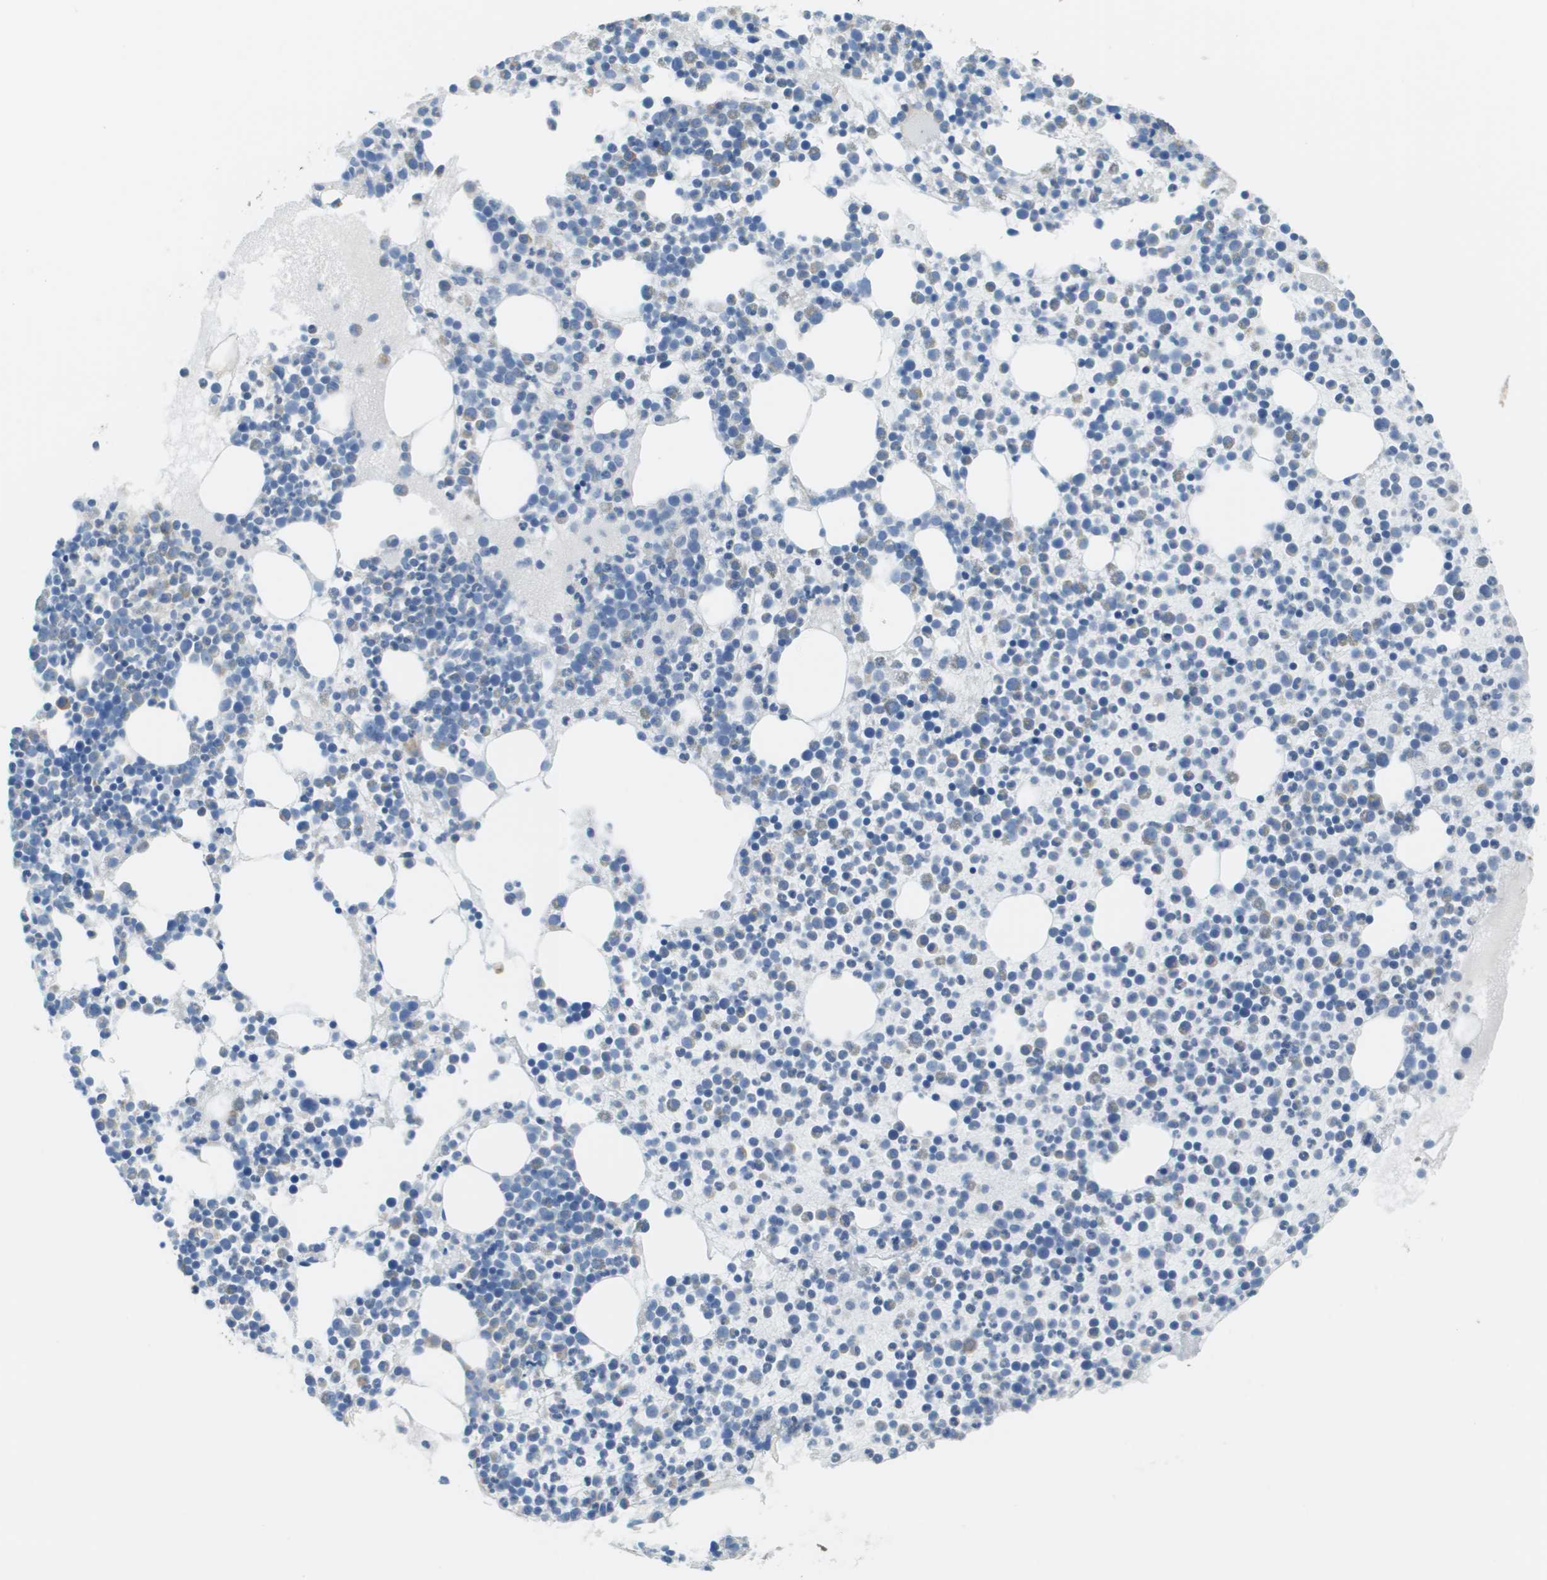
{"staining": {"intensity": "negative", "quantity": "none", "location": "none"}, "tissue": "bone marrow", "cell_type": "Hematopoietic cells", "image_type": "normal", "snomed": [{"axis": "morphology", "description": "Normal tissue, NOS"}, {"axis": "morphology", "description": "Inflammation, NOS"}, {"axis": "topography", "description": "Bone marrow"}], "caption": "Hematopoietic cells are negative for brown protein staining in unremarkable bone marrow. The staining was performed using DAB to visualize the protein expression in brown, while the nuclei were stained in blue with hematoxylin (Magnification: 20x).", "gene": "PTGDR2", "patient": {"sex": "male", "age": 58}}